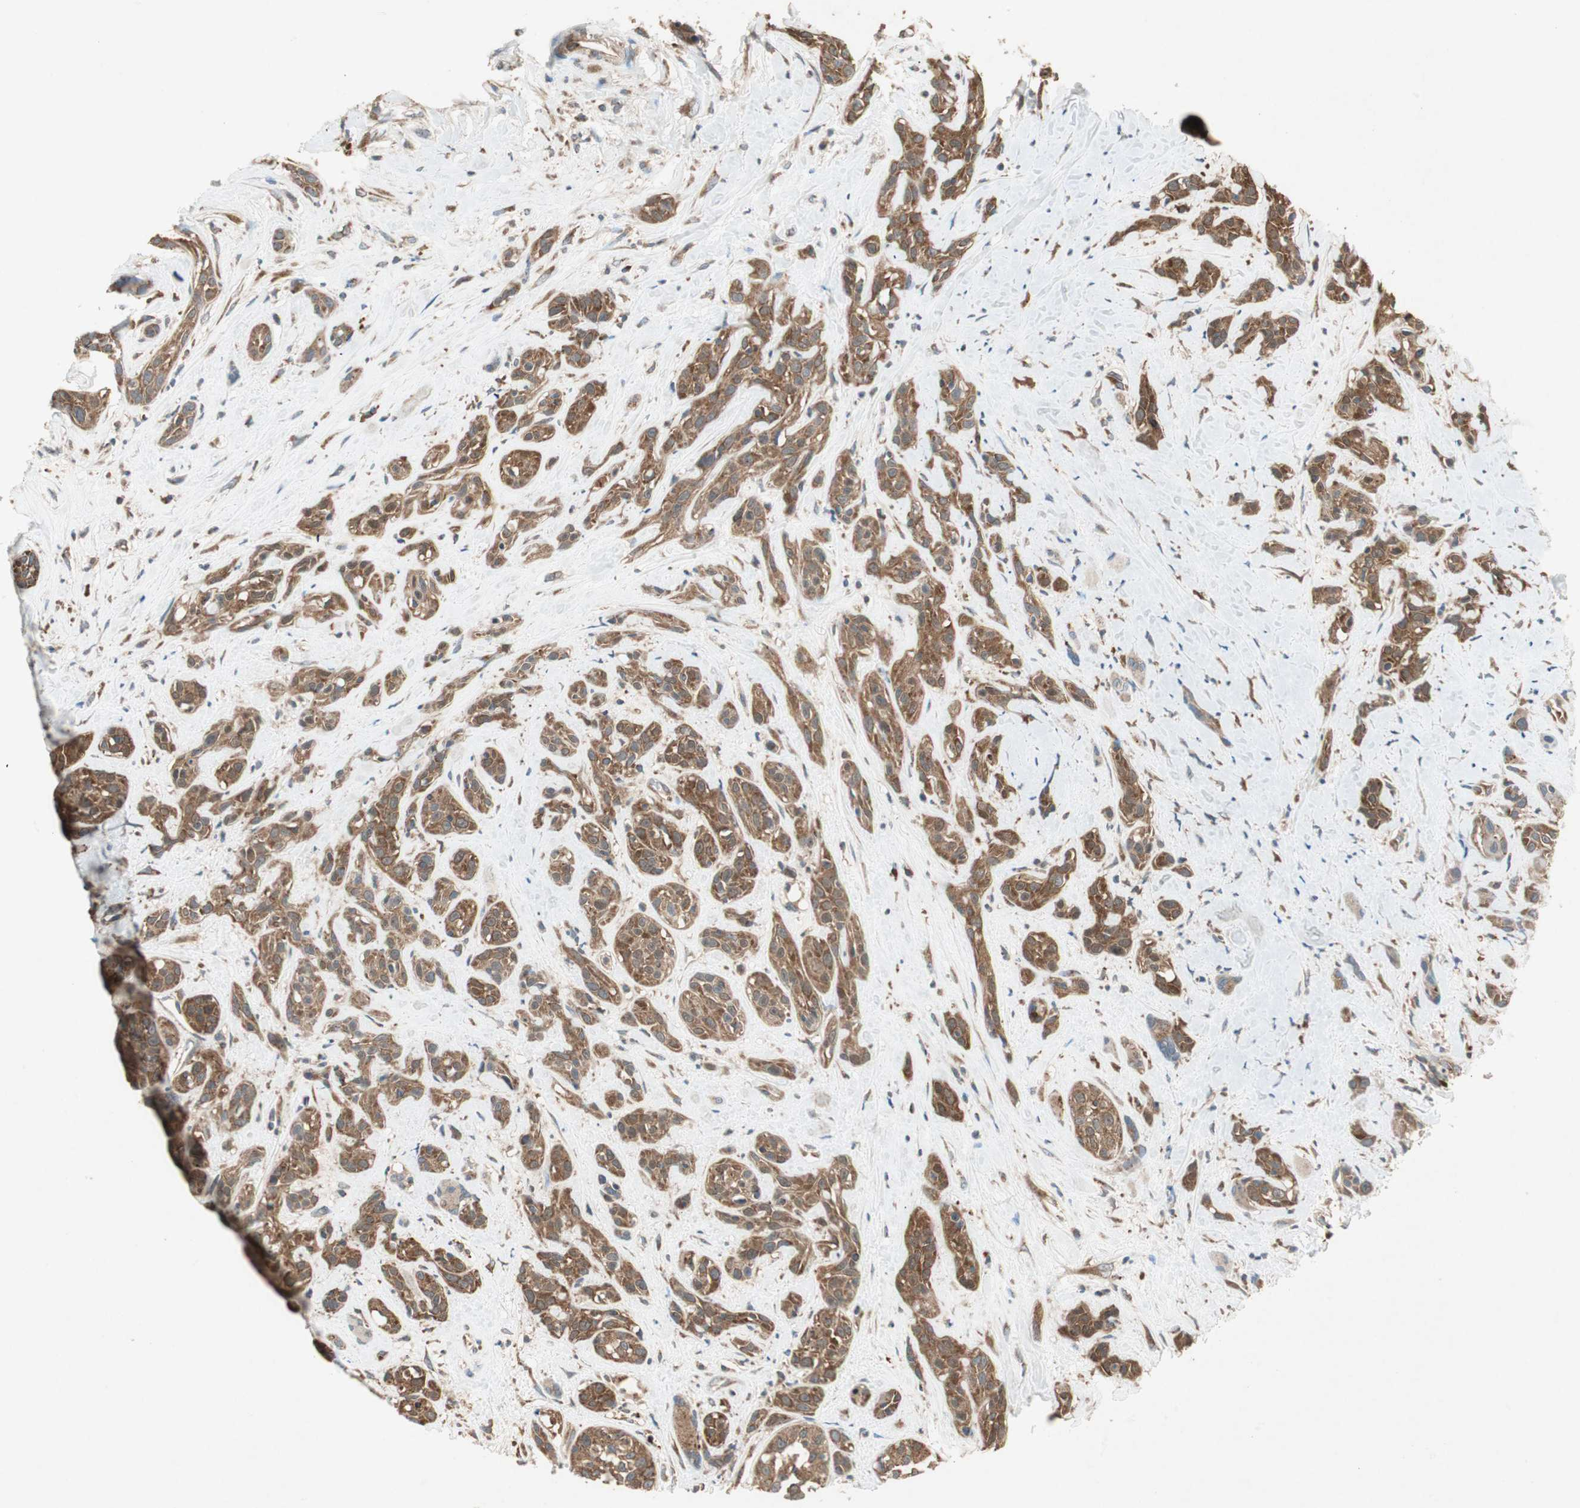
{"staining": {"intensity": "strong", "quantity": ">75%", "location": "cytoplasmic/membranous"}, "tissue": "head and neck cancer", "cell_type": "Tumor cells", "image_type": "cancer", "snomed": [{"axis": "morphology", "description": "Squamous cell carcinoma, NOS"}, {"axis": "topography", "description": "Head-Neck"}], "caption": "Protein expression analysis of squamous cell carcinoma (head and neck) reveals strong cytoplasmic/membranous staining in about >75% of tumor cells.", "gene": "CHADL", "patient": {"sex": "male", "age": 62}}